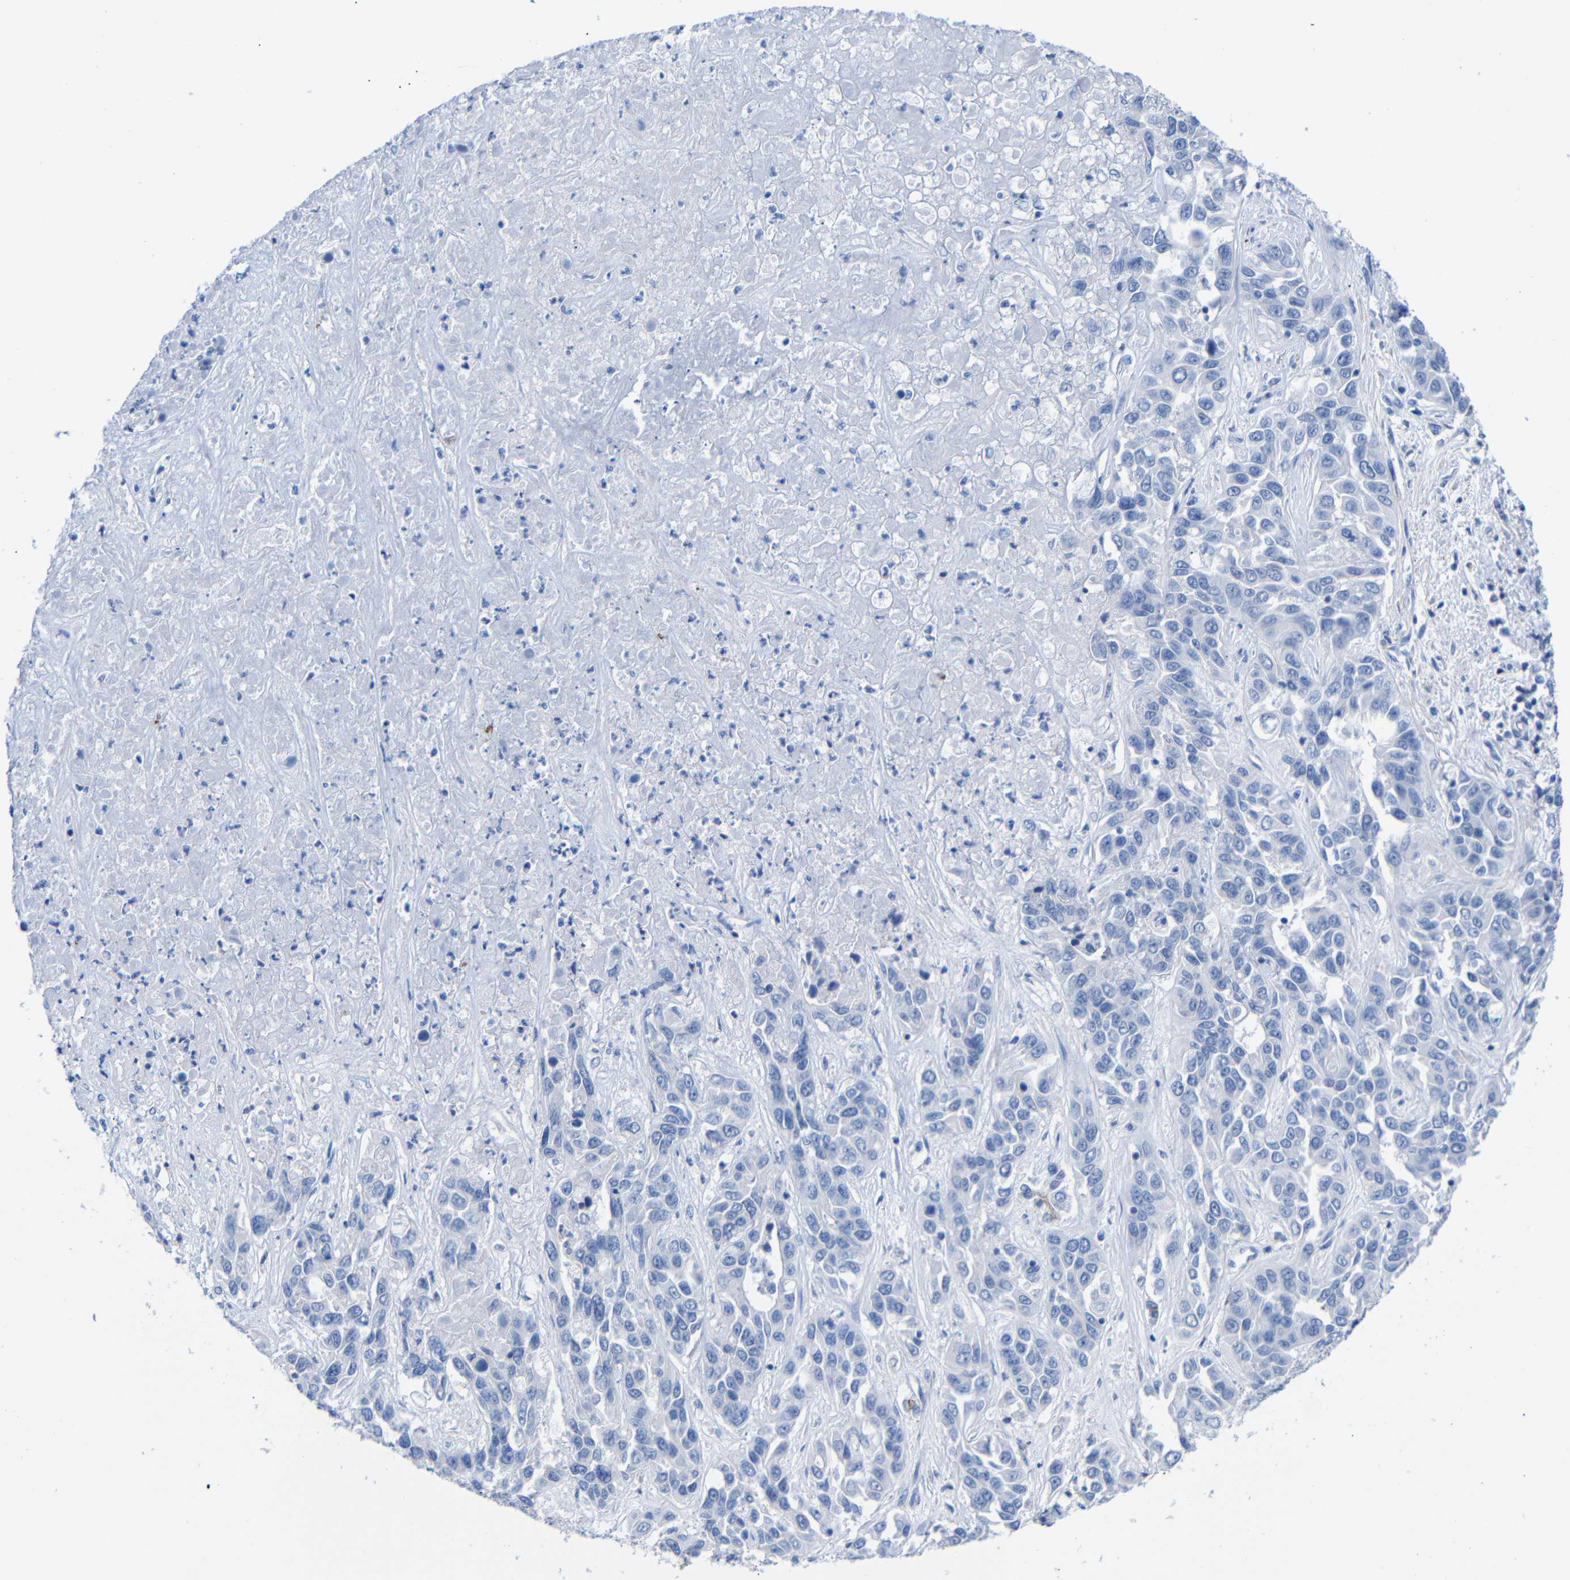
{"staining": {"intensity": "negative", "quantity": "none", "location": "none"}, "tissue": "liver cancer", "cell_type": "Tumor cells", "image_type": "cancer", "snomed": [{"axis": "morphology", "description": "Cholangiocarcinoma"}, {"axis": "topography", "description": "Liver"}], "caption": "Immunohistochemistry (IHC) micrograph of liver cholangiocarcinoma stained for a protein (brown), which displays no positivity in tumor cells. (Stains: DAB (3,3'-diaminobenzidine) immunohistochemistry with hematoxylin counter stain, Microscopy: brightfield microscopy at high magnification).", "gene": "CGNL1", "patient": {"sex": "female", "age": 52}}